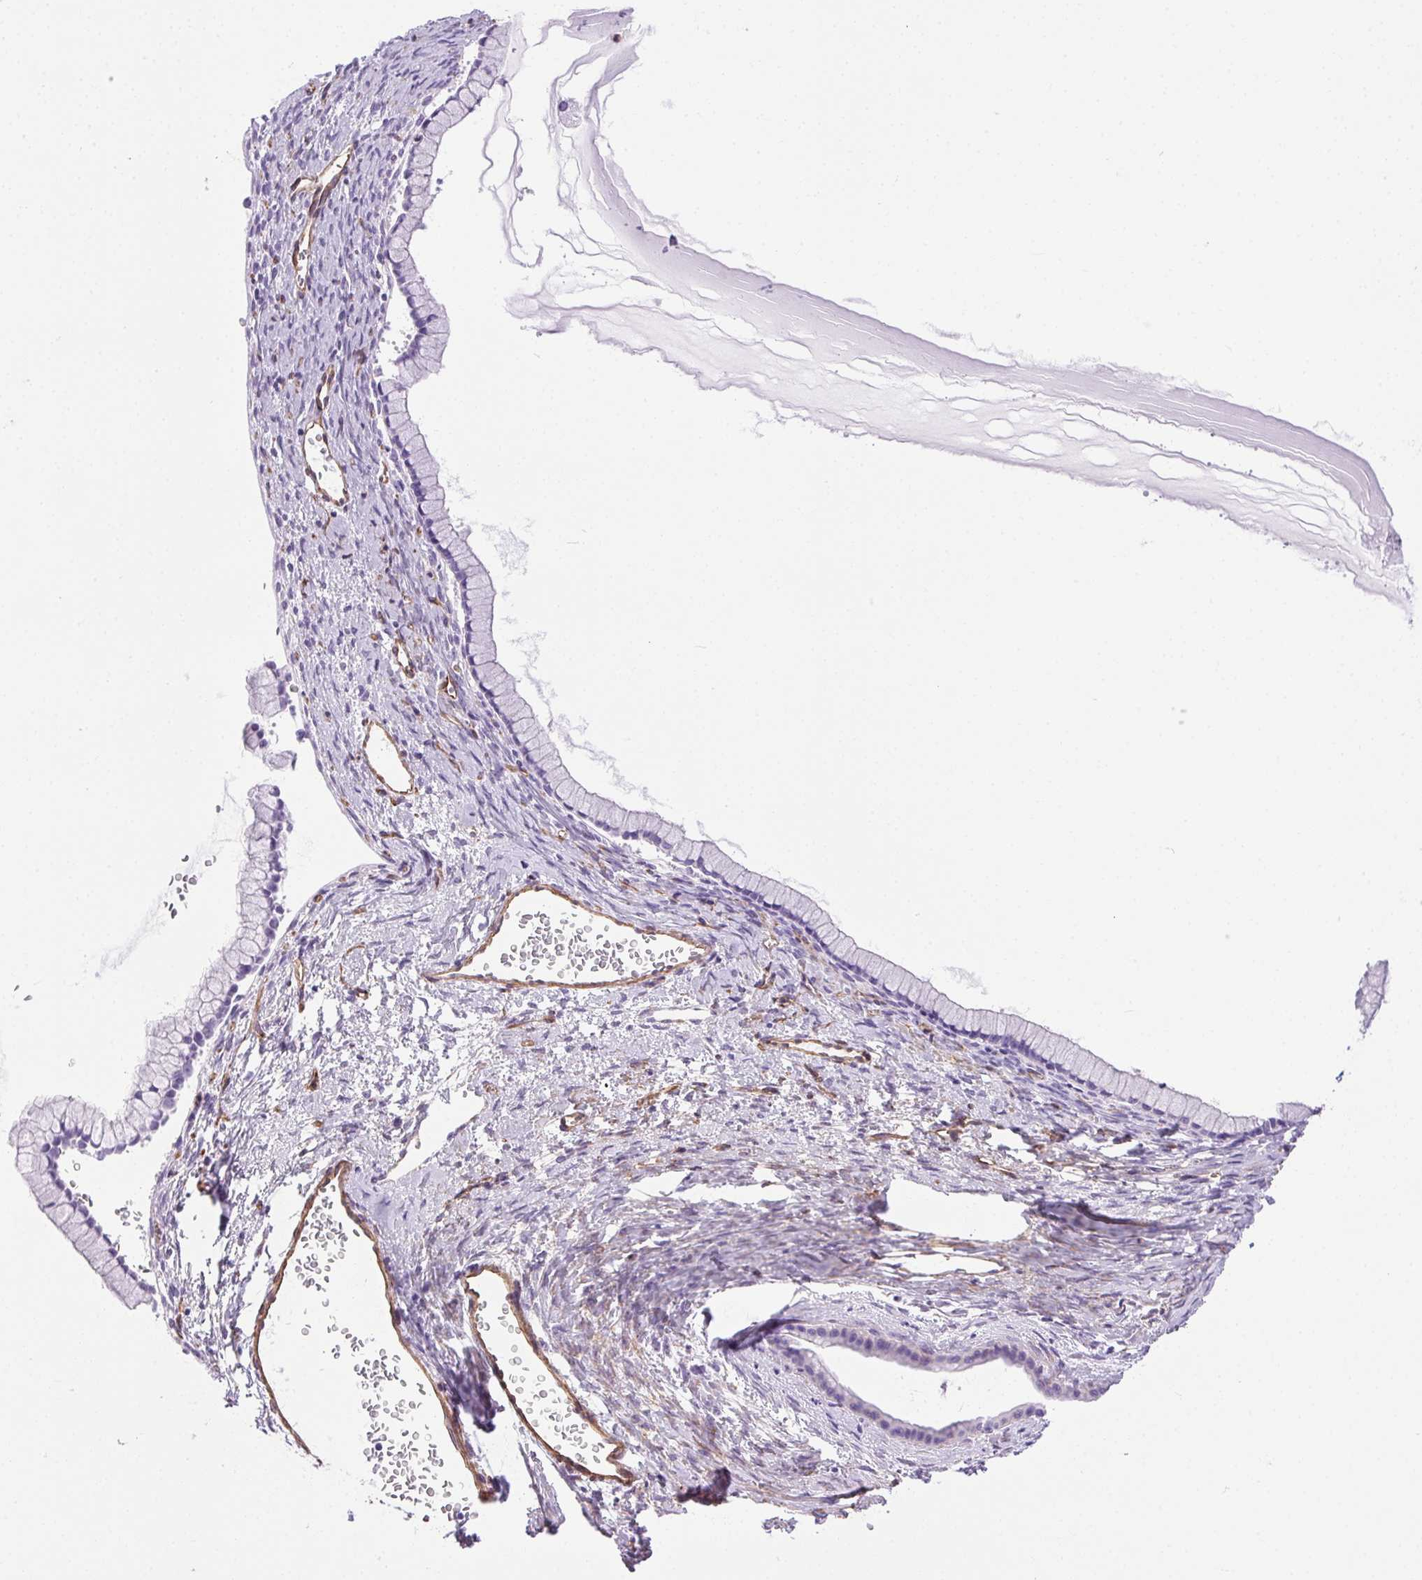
{"staining": {"intensity": "negative", "quantity": "none", "location": "none"}, "tissue": "ovarian cancer", "cell_type": "Tumor cells", "image_type": "cancer", "snomed": [{"axis": "morphology", "description": "Cystadenocarcinoma, mucinous, NOS"}, {"axis": "topography", "description": "Ovary"}], "caption": "Tumor cells show no significant positivity in ovarian cancer.", "gene": "SHCBP1L", "patient": {"sex": "female", "age": 41}}